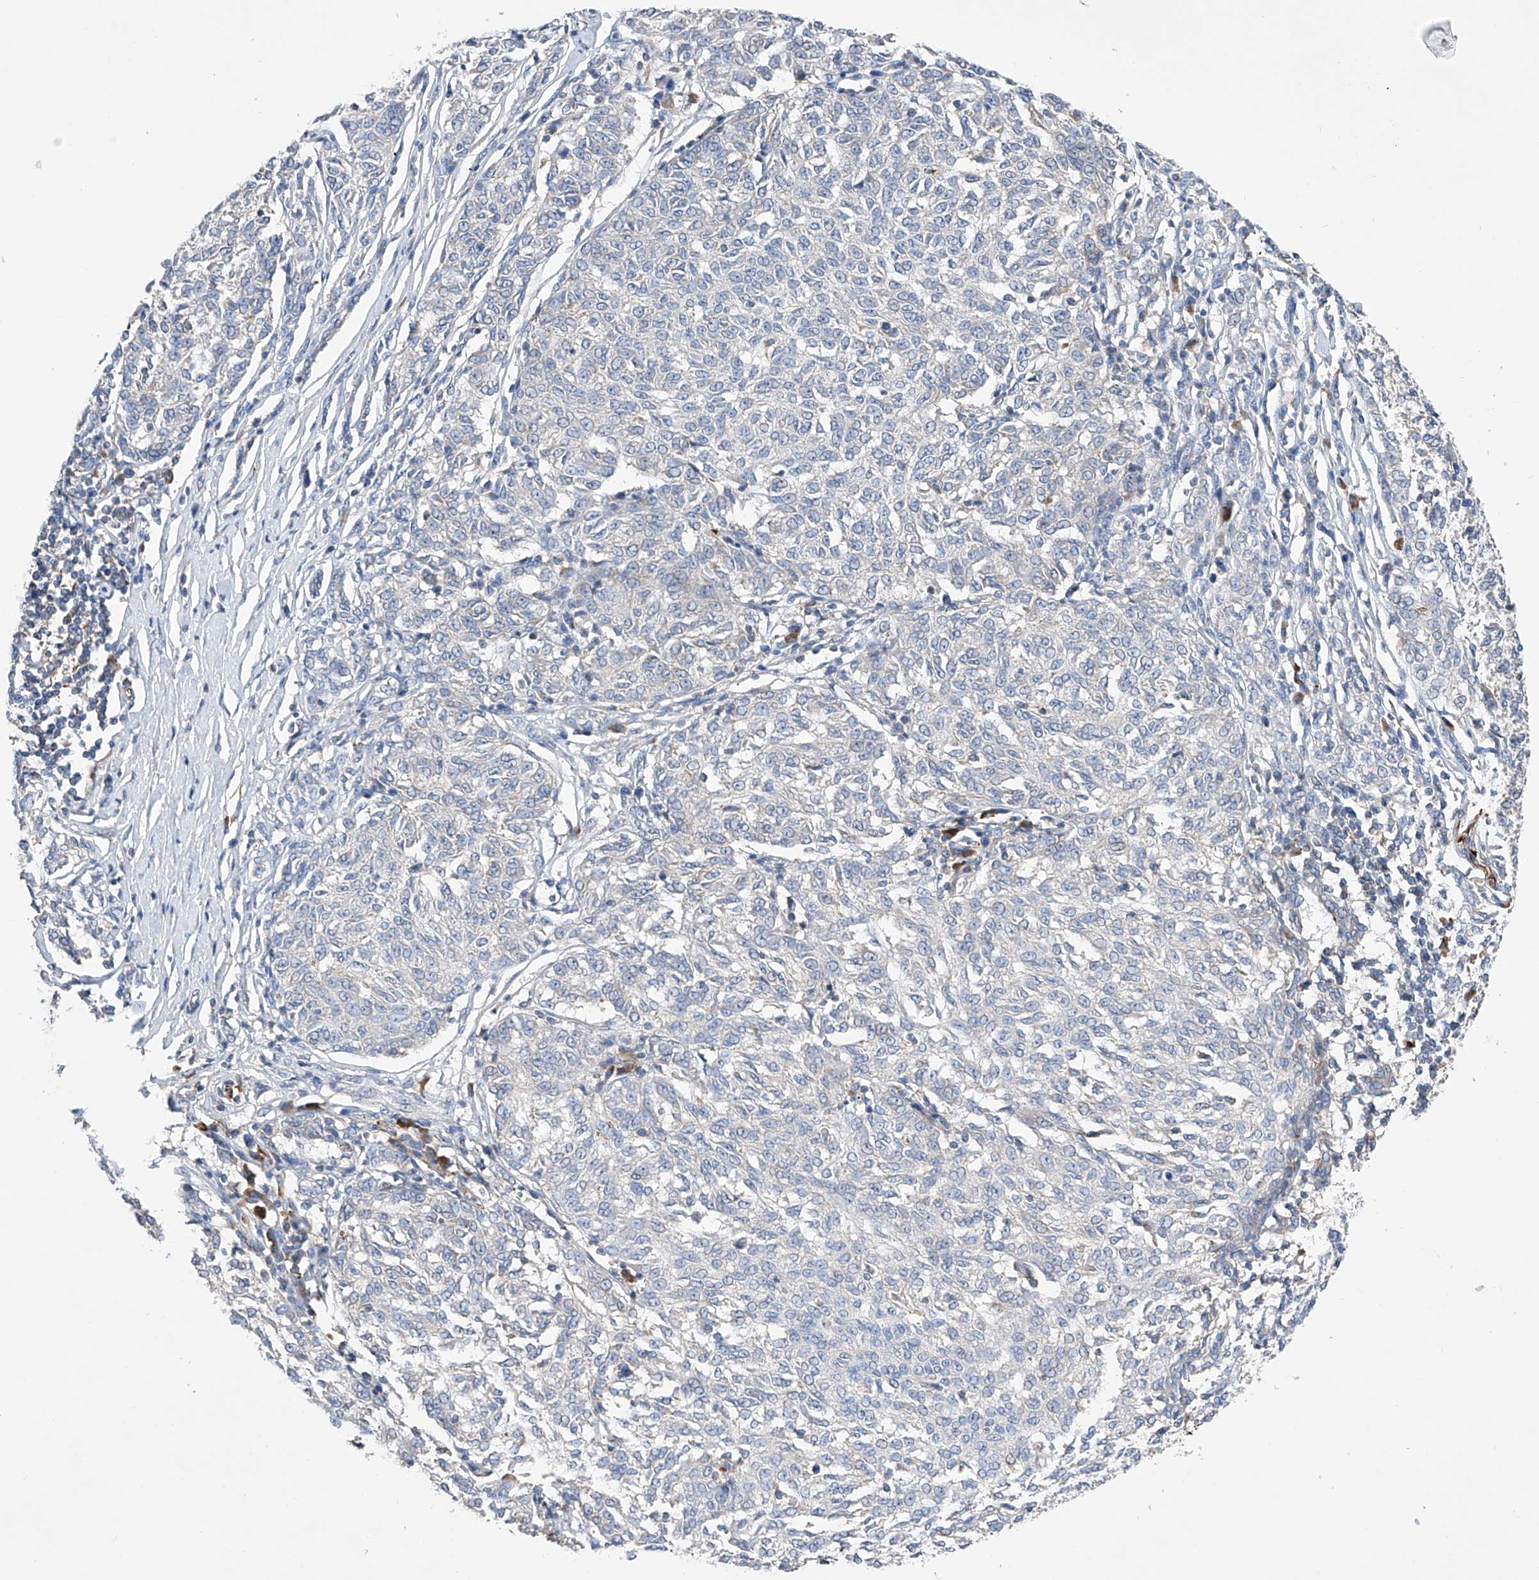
{"staining": {"intensity": "negative", "quantity": "none", "location": "none"}, "tissue": "melanoma", "cell_type": "Tumor cells", "image_type": "cancer", "snomed": [{"axis": "morphology", "description": "Malignant melanoma, NOS"}, {"axis": "topography", "description": "Skin"}], "caption": "Immunohistochemical staining of human melanoma displays no significant expression in tumor cells.", "gene": "NFATC4", "patient": {"sex": "female", "age": 72}}